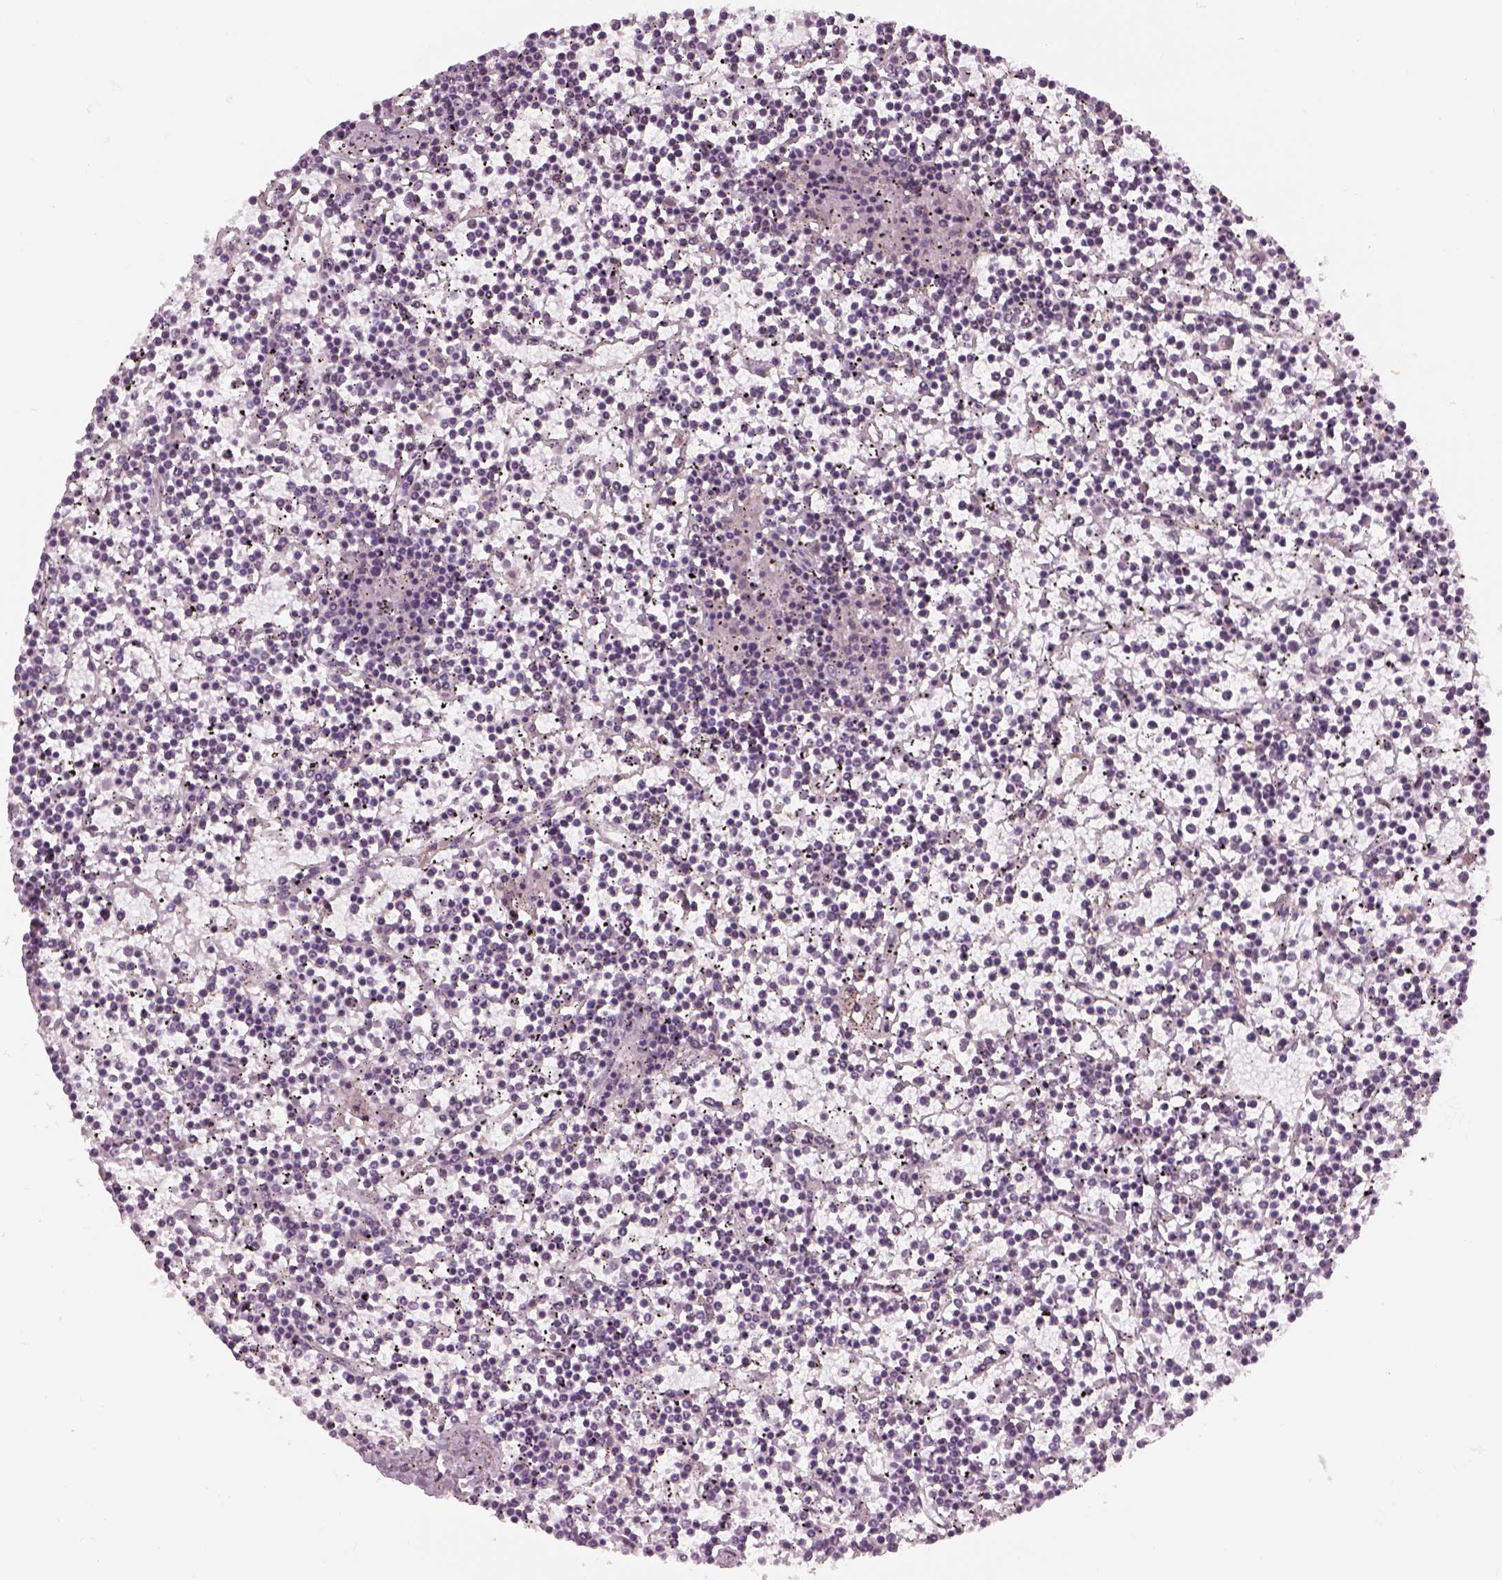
{"staining": {"intensity": "negative", "quantity": "none", "location": "none"}, "tissue": "lymphoma", "cell_type": "Tumor cells", "image_type": "cancer", "snomed": [{"axis": "morphology", "description": "Malignant lymphoma, non-Hodgkin's type, Low grade"}, {"axis": "topography", "description": "Spleen"}], "caption": "A histopathology image of human lymphoma is negative for staining in tumor cells.", "gene": "LRRIQ3", "patient": {"sex": "female", "age": 19}}